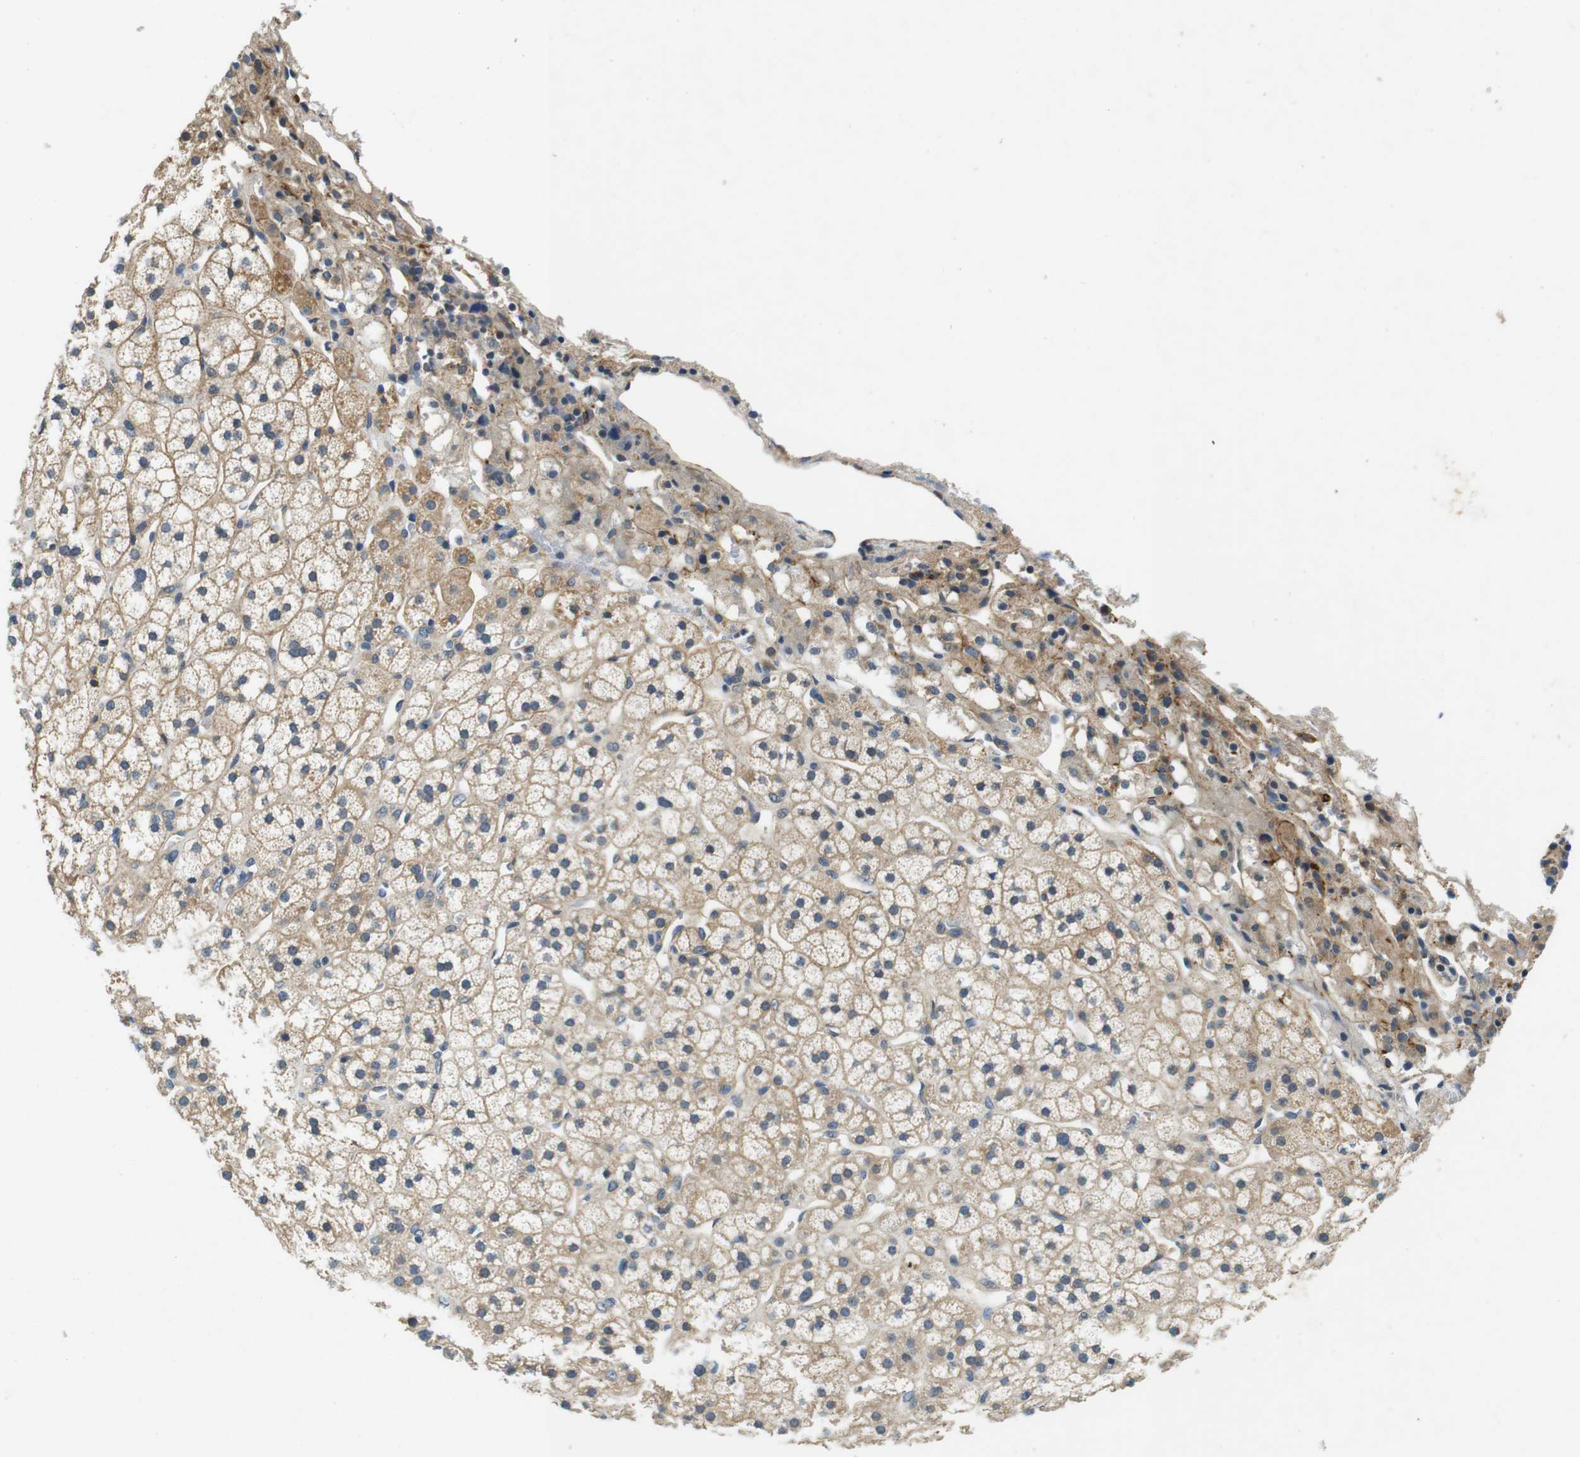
{"staining": {"intensity": "weak", "quantity": ">75%", "location": "cytoplasmic/membranous"}, "tissue": "adrenal gland", "cell_type": "Glandular cells", "image_type": "normal", "snomed": [{"axis": "morphology", "description": "Normal tissue, NOS"}, {"axis": "topography", "description": "Adrenal gland"}], "caption": "An immunohistochemistry (IHC) image of benign tissue is shown. Protein staining in brown shows weak cytoplasmic/membranous positivity in adrenal gland within glandular cells.", "gene": "DTNA", "patient": {"sex": "male", "age": 56}}